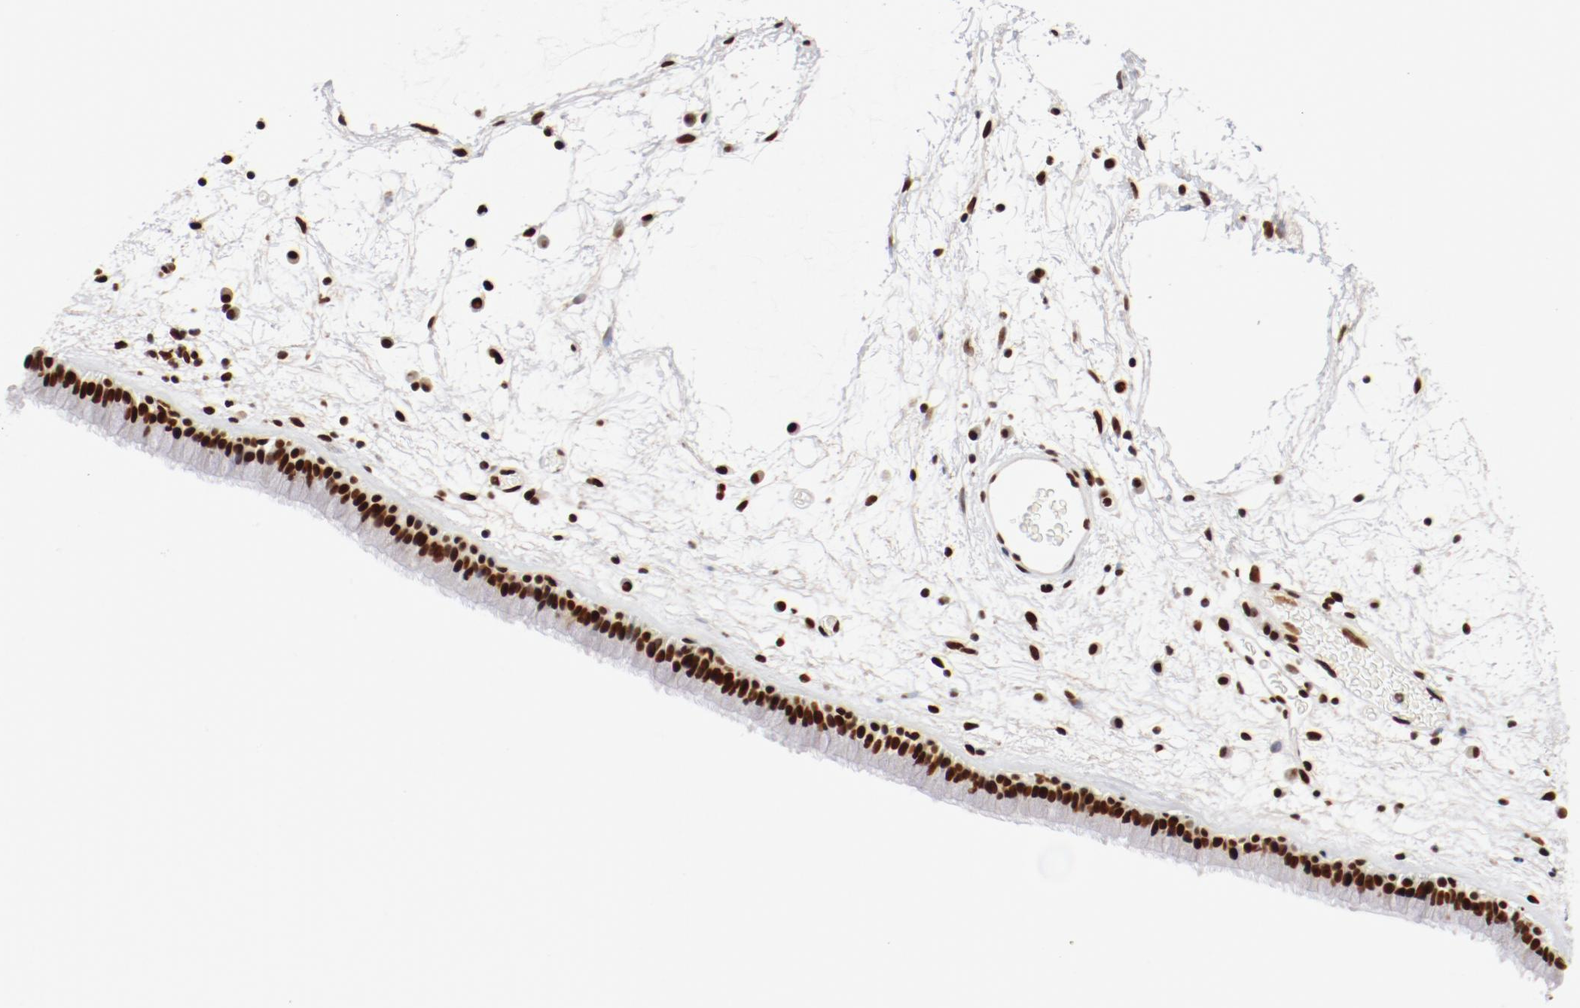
{"staining": {"intensity": "strong", "quantity": ">75%", "location": "nuclear"}, "tissue": "nasopharynx", "cell_type": "Respiratory epithelial cells", "image_type": "normal", "snomed": [{"axis": "morphology", "description": "Normal tissue, NOS"}, {"axis": "morphology", "description": "Inflammation, NOS"}, {"axis": "topography", "description": "Nasopharynx"}], "caption": "A high-resolution photomicrograph shows immunohistochemistry staining of unremarkable nasopharynx, which exhibits strong nuclear staining in approximately >75% of respiratory epithelial cells.", "gene": "CTBP1", "patient": {"sex": "male", "age": 48}}